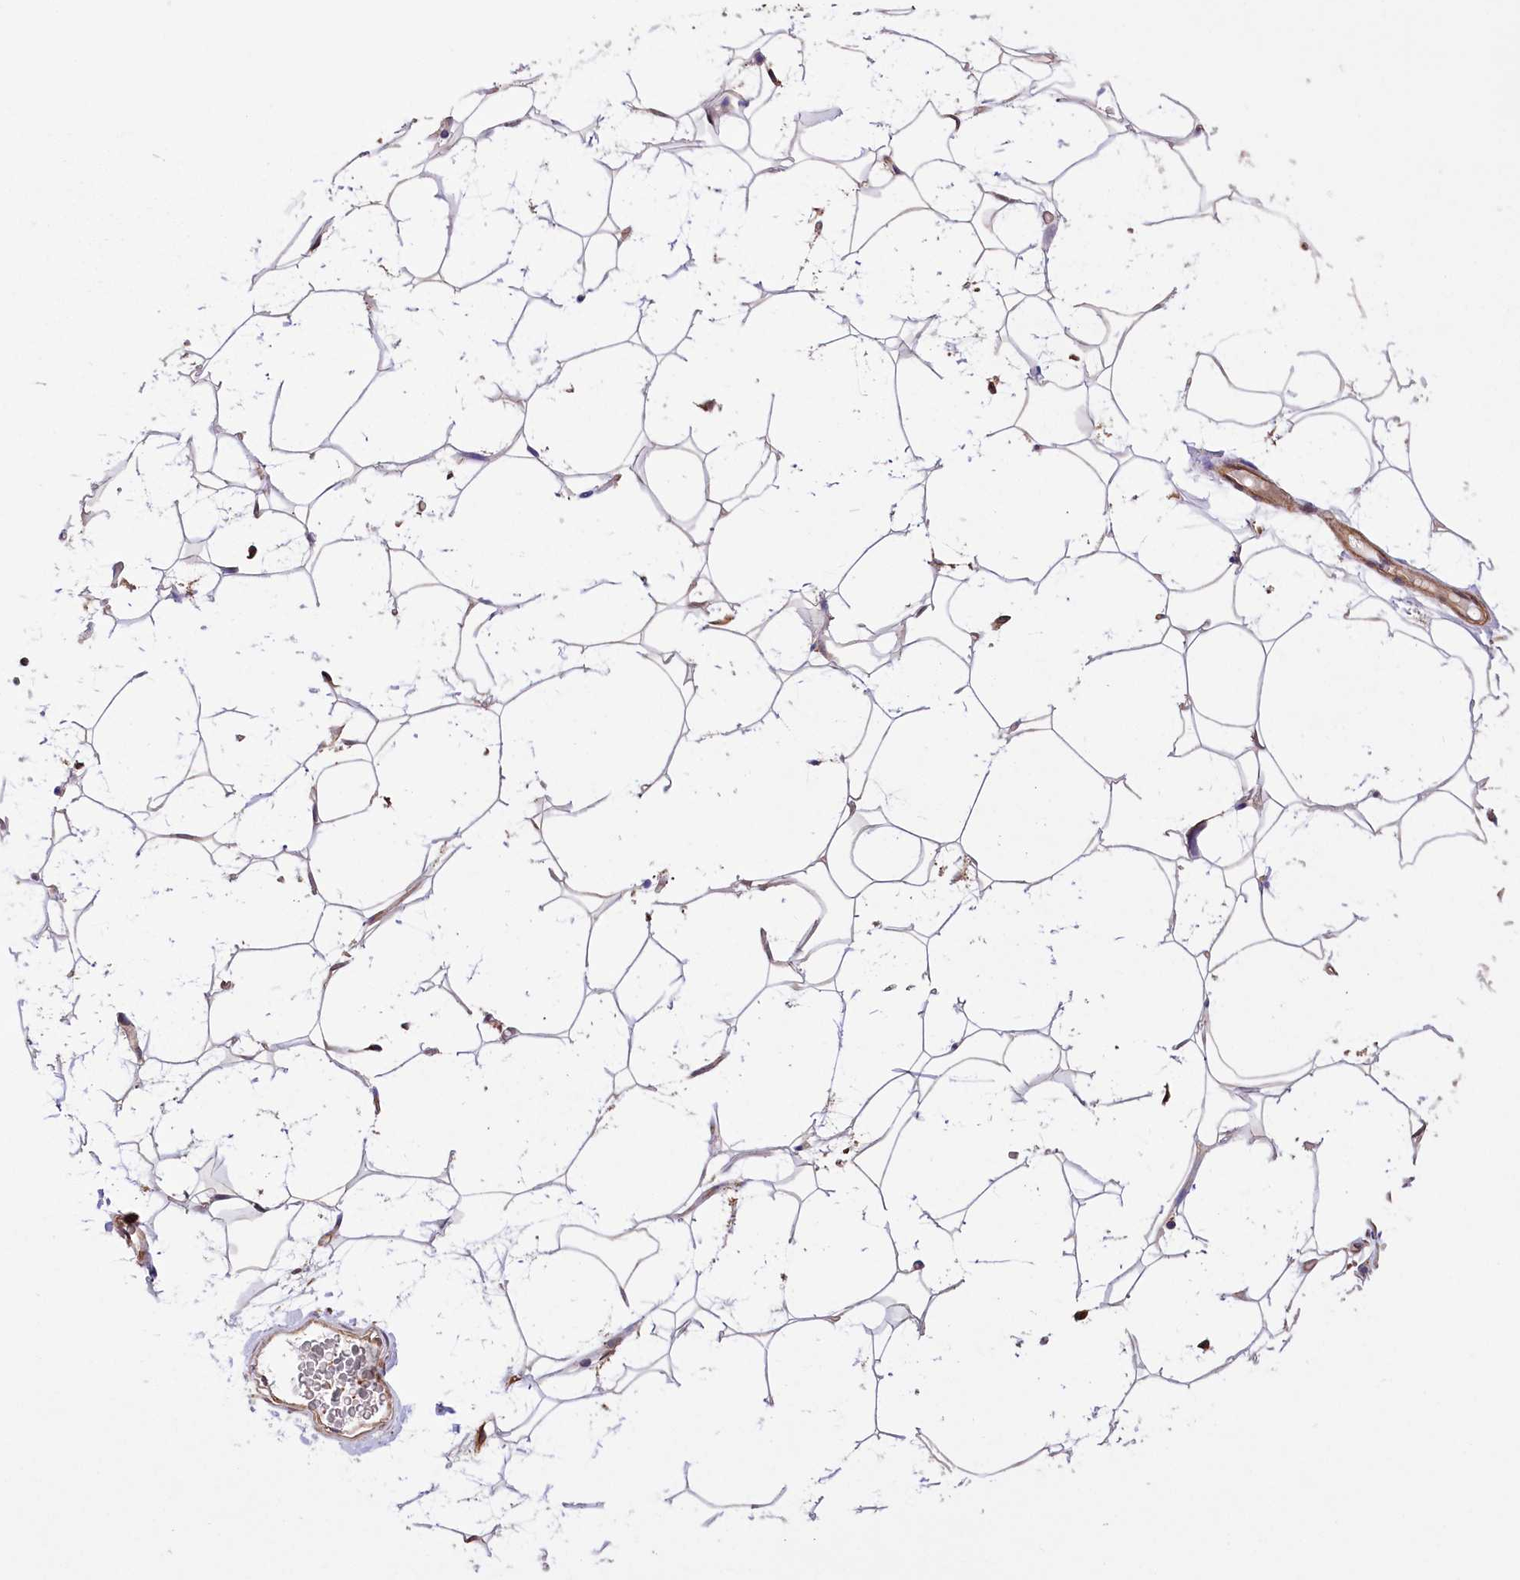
{"staining": {"intensity": "moderate", "quantity": ">75%", "location": "cytoplasmic/membranous"}, "tissue": "adipose tissue", "cell_type": "Adipocytes", "image_type": "normal", "snomed": [{"axis": "morphology", "description": "Normal tissue, NOS"}, {"axis": "topography", "description": "Breast"}], "caption": "A high-resolution micrograph shows immunohistochemistry staining of unremarkable adipose tissue, which reveals moderate cytoplasmic/membranous staining in about >75% of adipocytes. Immunohistochemistry (ihc) stains the protein of interest in brown and the nuclei are stained blue.", "gene": "DPP3", "patient": {"sex": "female", "age": 26}}